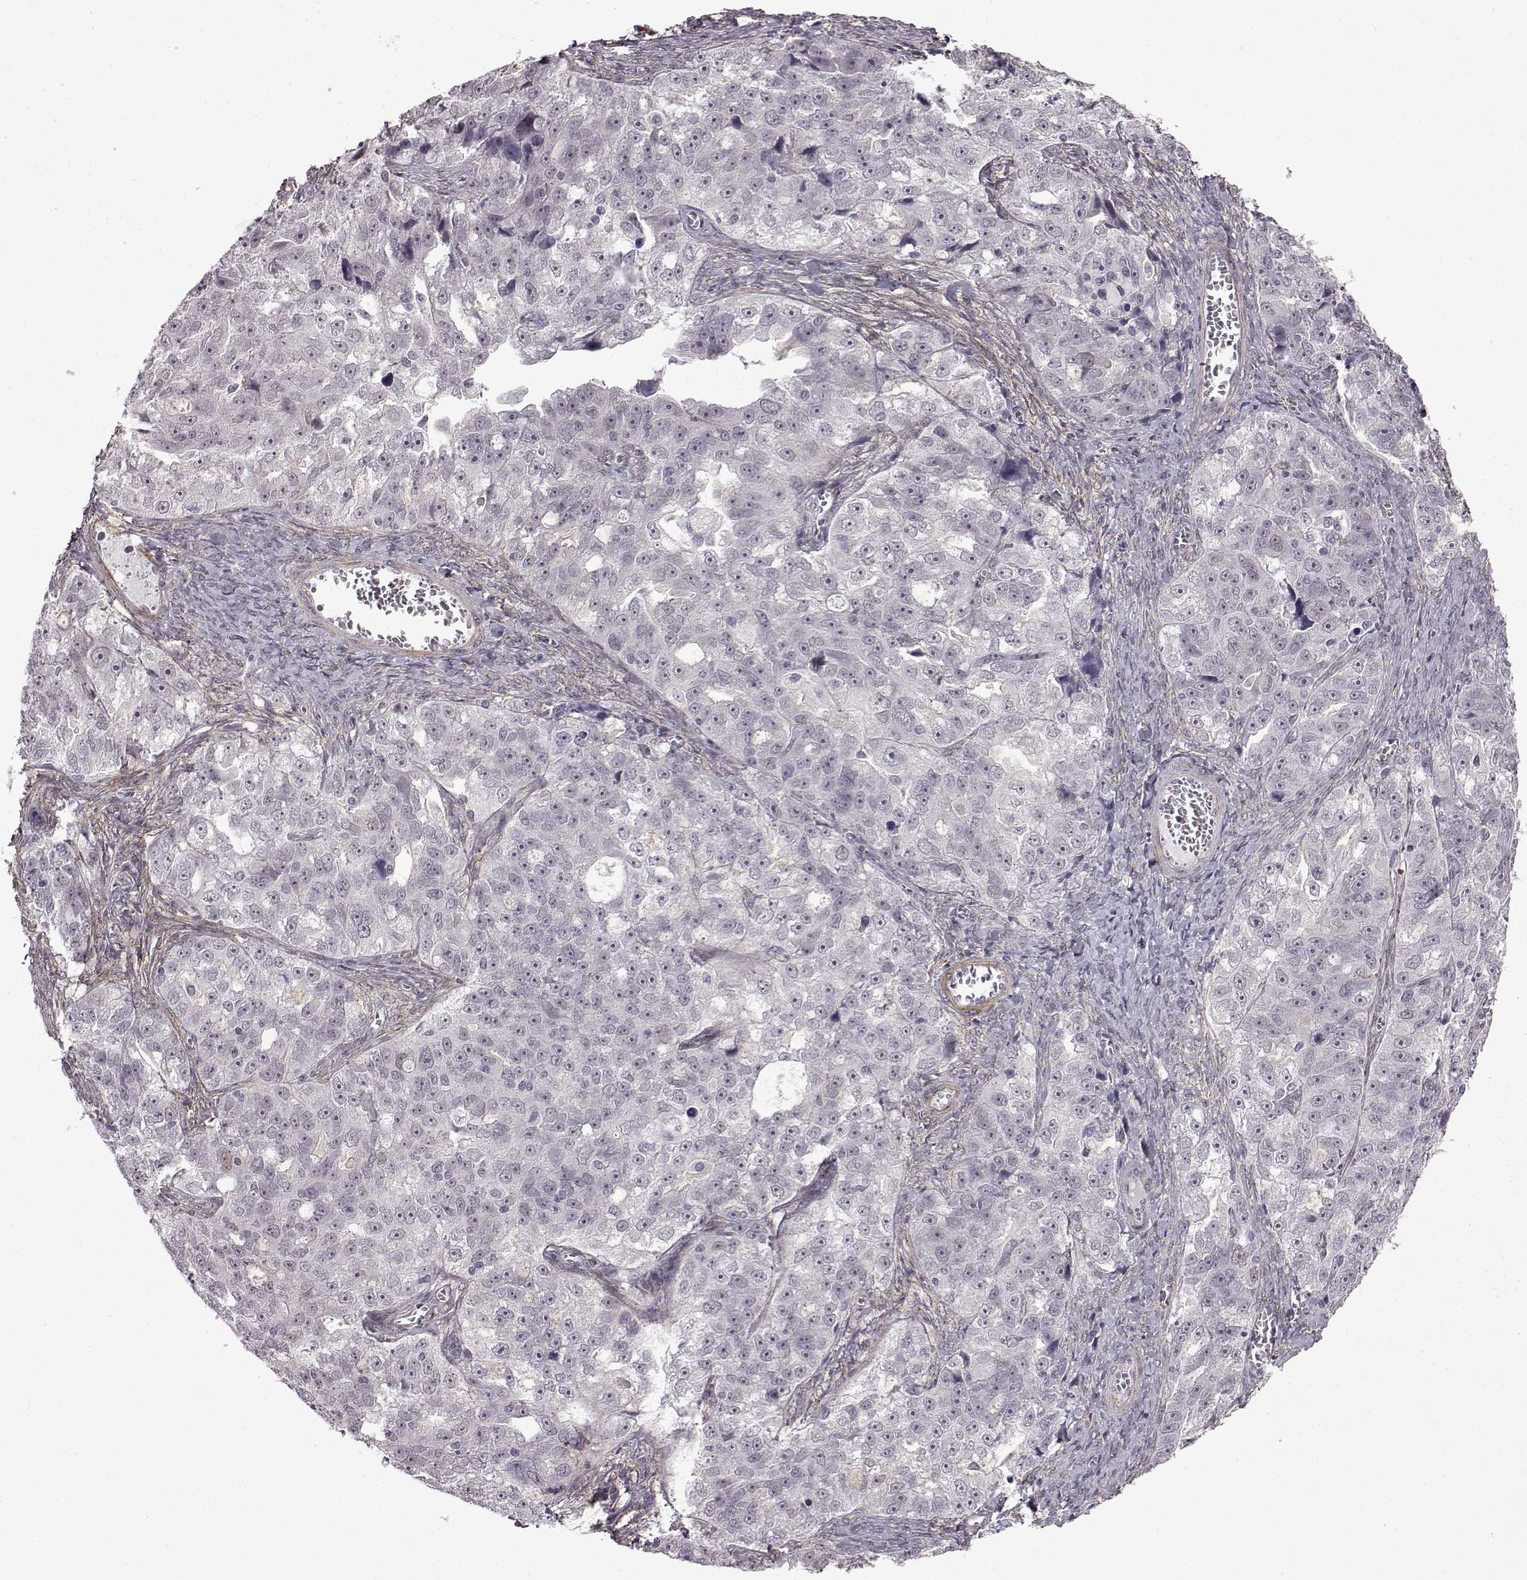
{"staining": {"intensity": "negative", "quantity": "none", "location": "none"}, "tissue": "ovarian cancer", "cell_type": "Tumor cells", "image_type": "cancer", "snomed": [{"axis": "morphology", "description": "Cystadenocarcinoma, serous, NOS"}, {"axis": "topography", "description": "Ovary"}], "caption": "The histopathology image displays no significant staining in tumor cells of serous cystadenocarcinoma (ovarian).", "gene": "SYNPO2", "patient": {"sex": "female", "age": 51}}